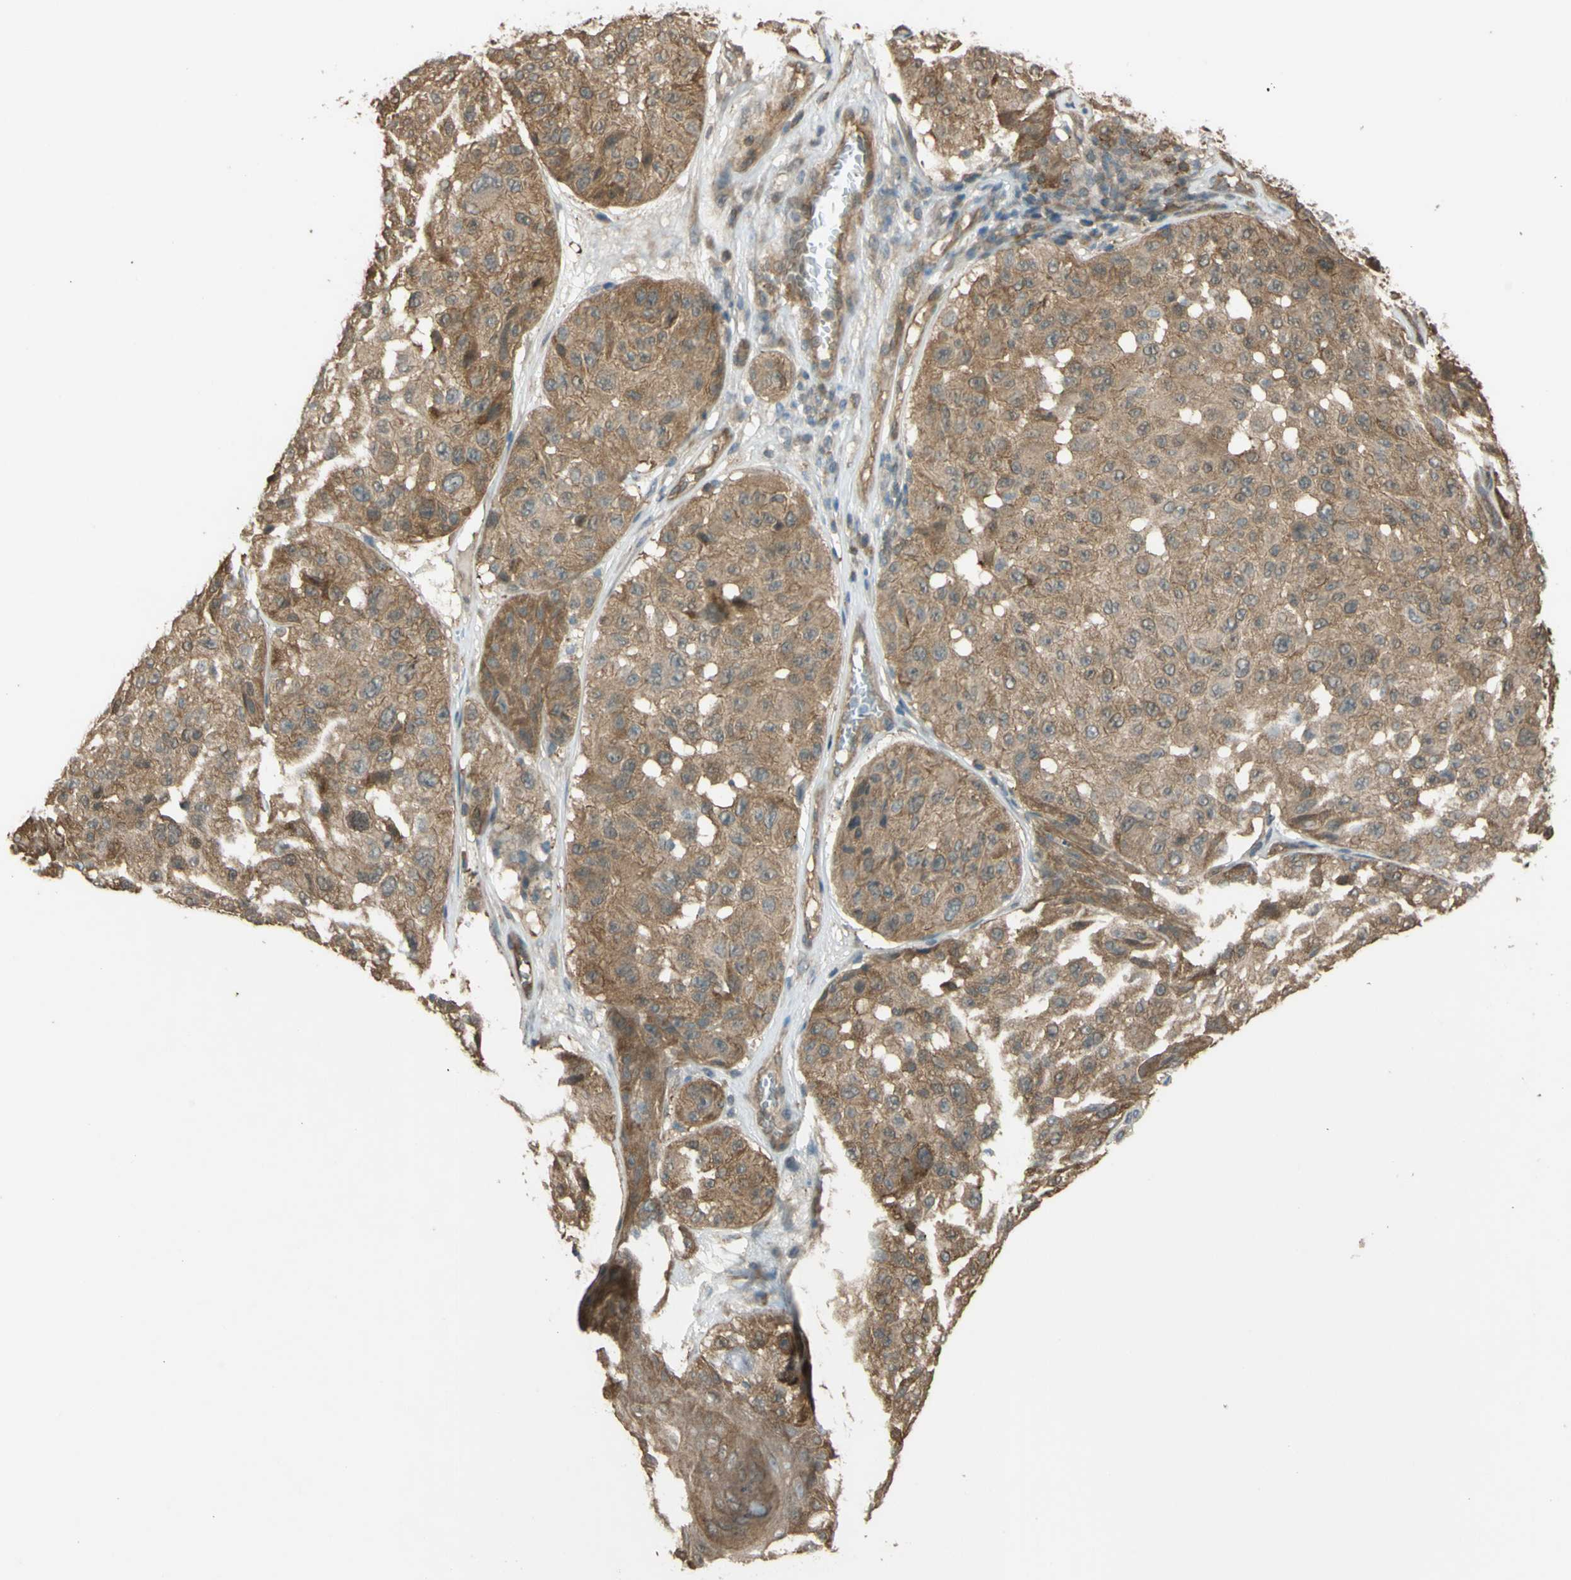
{"staining": {"intensity": "moderate", "quantity": ">75%", "location": "cytoplasmic/membranous"}, "tissue": "melanoma", "cell_type": "Tumor cells", "image_type": "cancer", "snomed": [{"axis": "morphology", "description": "Malignant melanoma, NOS"}, {"axis": "topography", "description": "Skin"}], "caption": "Immunohistochemical staining of human melanoma demonstrates medium levels of moderate cytoplasmic/membranous positivity in approximately >75% of tumor cells.", "gene": "YWHAQ", "patient": {"sex": "female", "age": 46}}